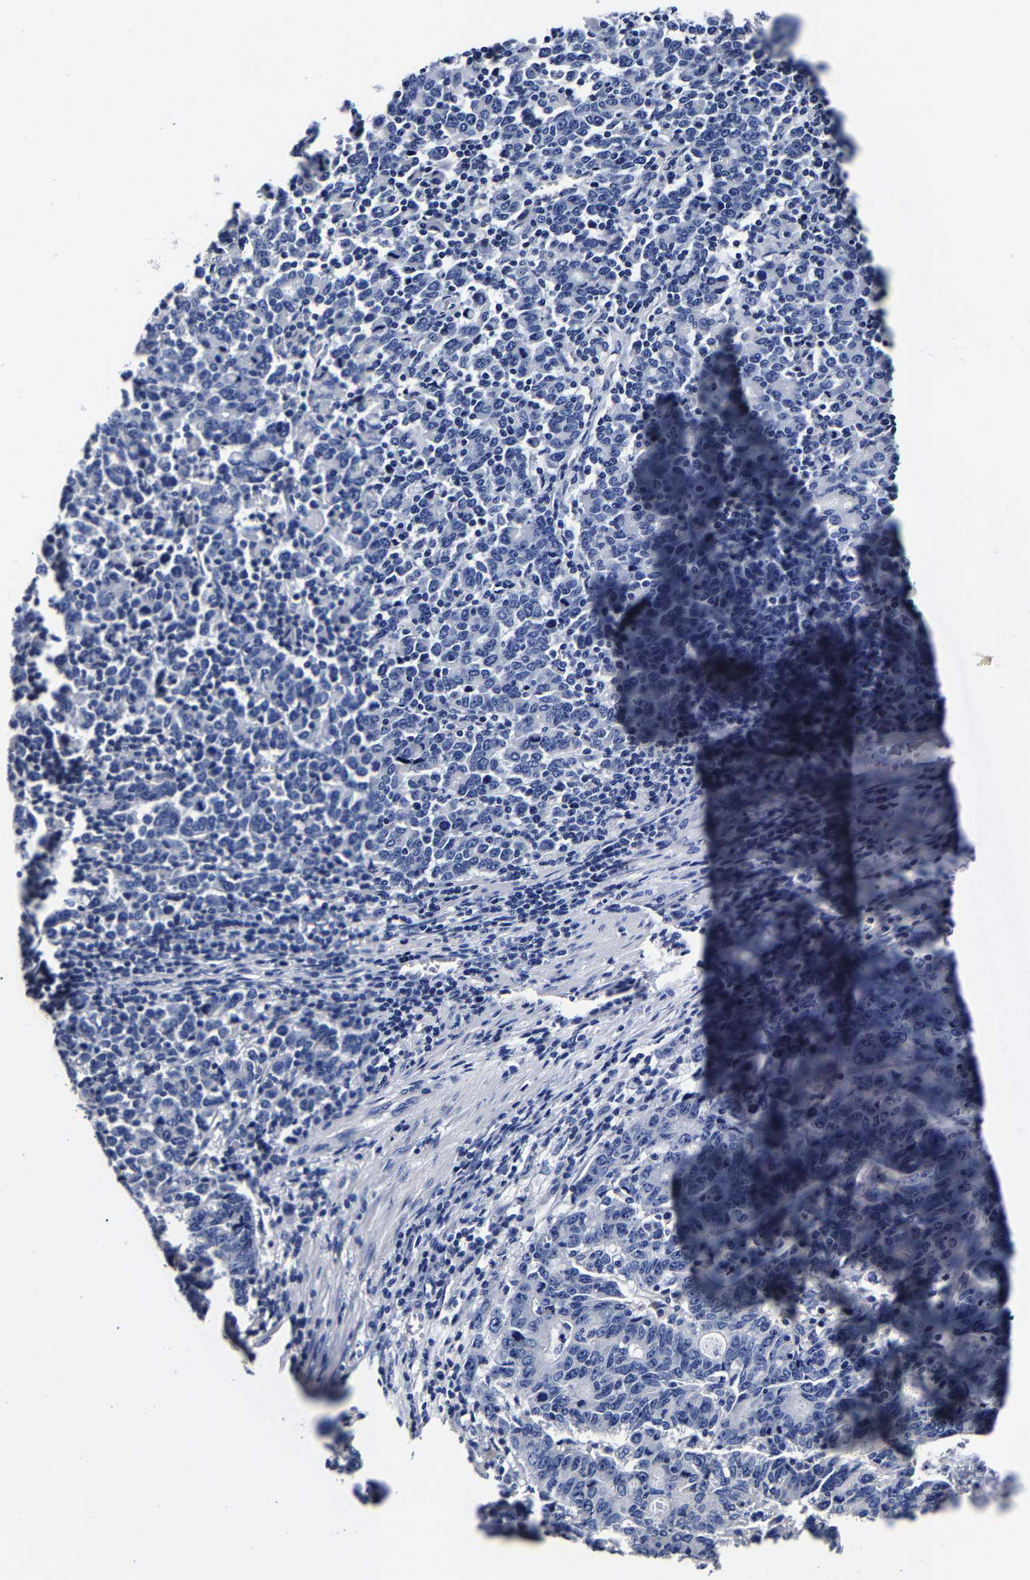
{"staining": {"intensity": "negative", "quantity": "none", "location": "none"}, "tissue": "stomach cancer", "cell_type": "Tumor cells", "image_type": "cancer", "snomed": [{"axis": "morphology", "description": "Adenocarcinoma, NOS"}, {"axis": "topography", "description": "Stomach, upper"}], "caption": "A photomicrograph of stomach adenocarcinoma stained for a protein shows no brown staining in tumor cells.", "gene": "AKAP4", "patient": {"sex": "male", "age": 69}}